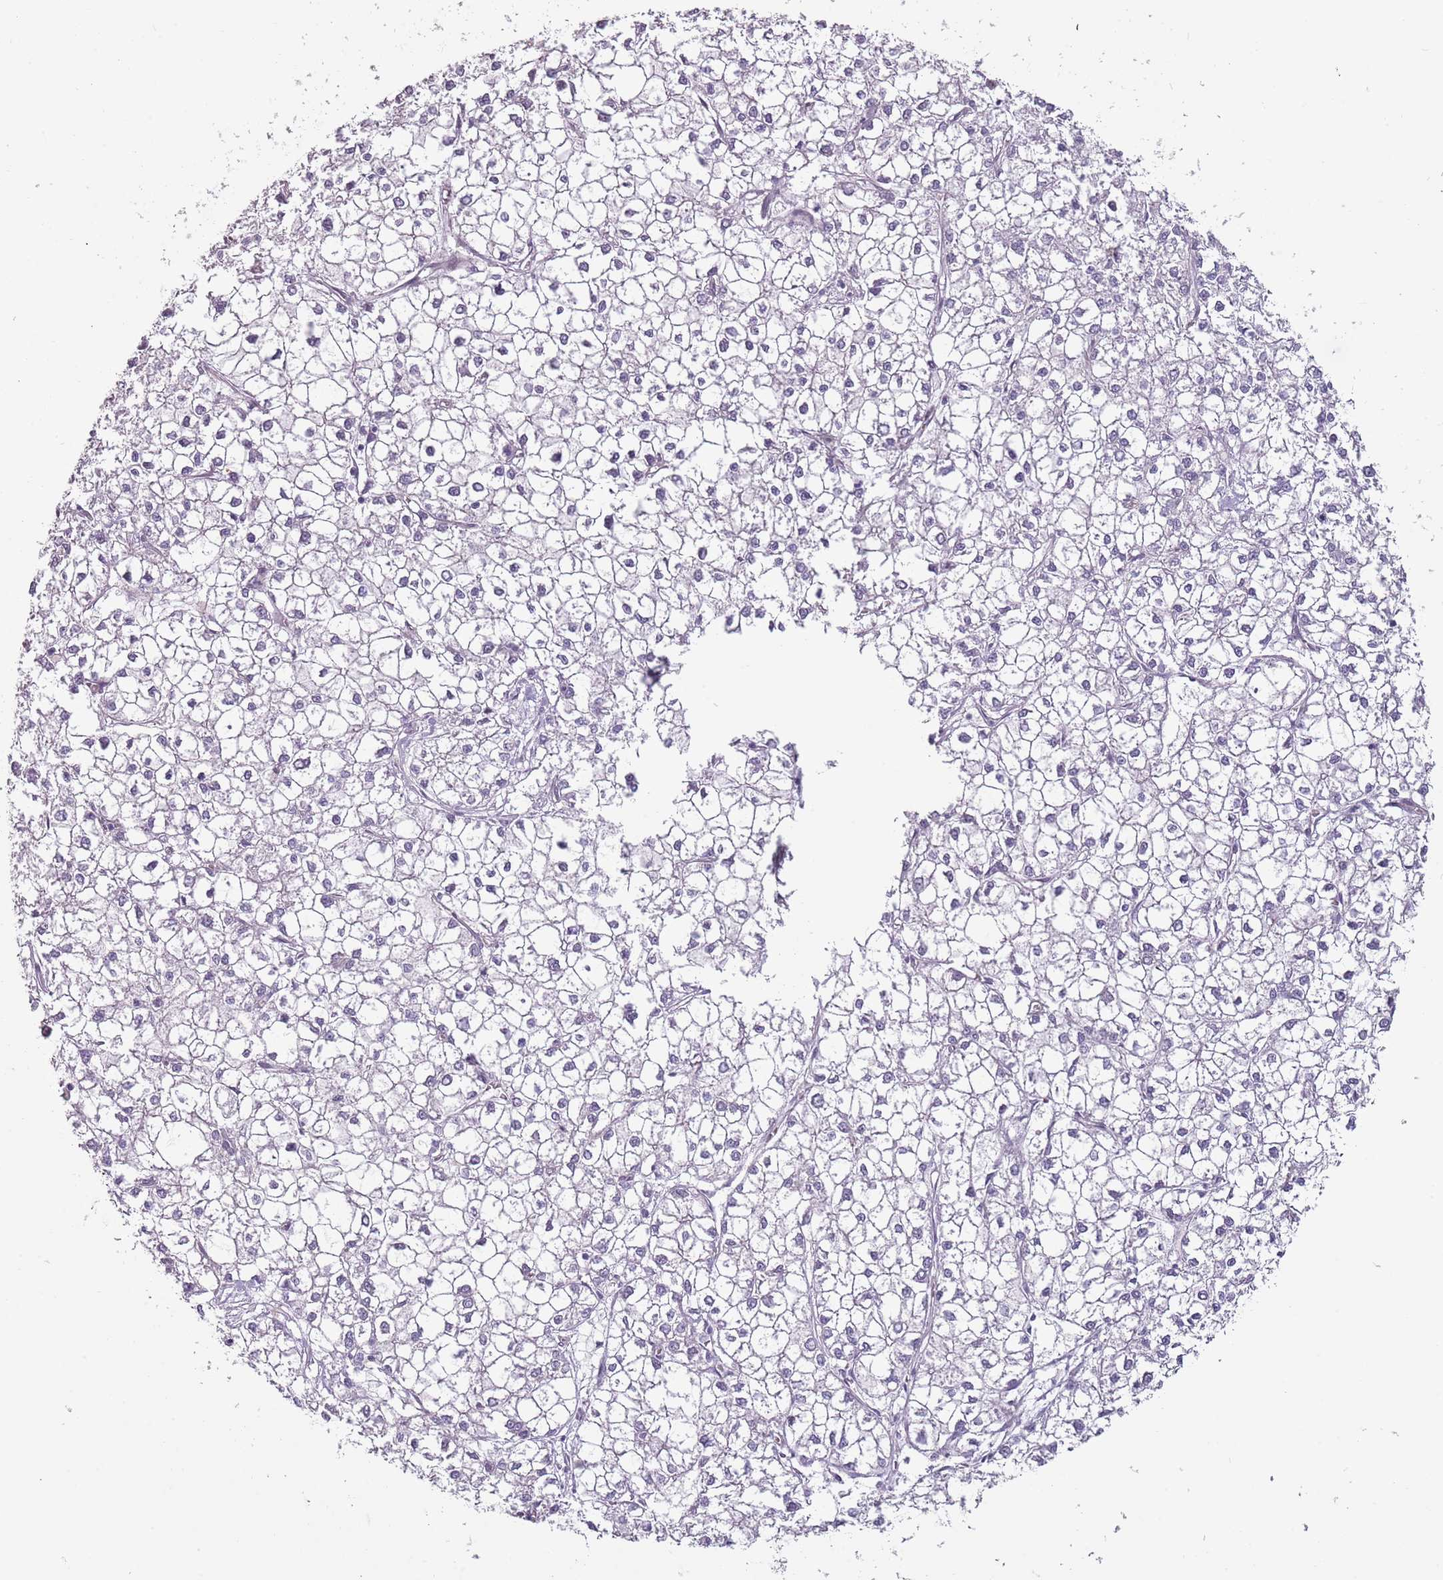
{"staining": {"intensity": "negative", "quantity": "none", "location": "none"}, "tissue": "liver cancer", "cell_type": "Tumor cells", "image_type": "cancer", "snomed": [{"axis": "morphology", "description": "Carcinoma, Hepatocellular, NOS"}, {"axis": "topography", "description": "Liver"}], "caption": "Immunohistochemical staining of liver hepatocellular carcinoma reveals no significant positivity in tumor cells.", "gene": "RFX2", "patient": {"sex": "female", "age": 43}}